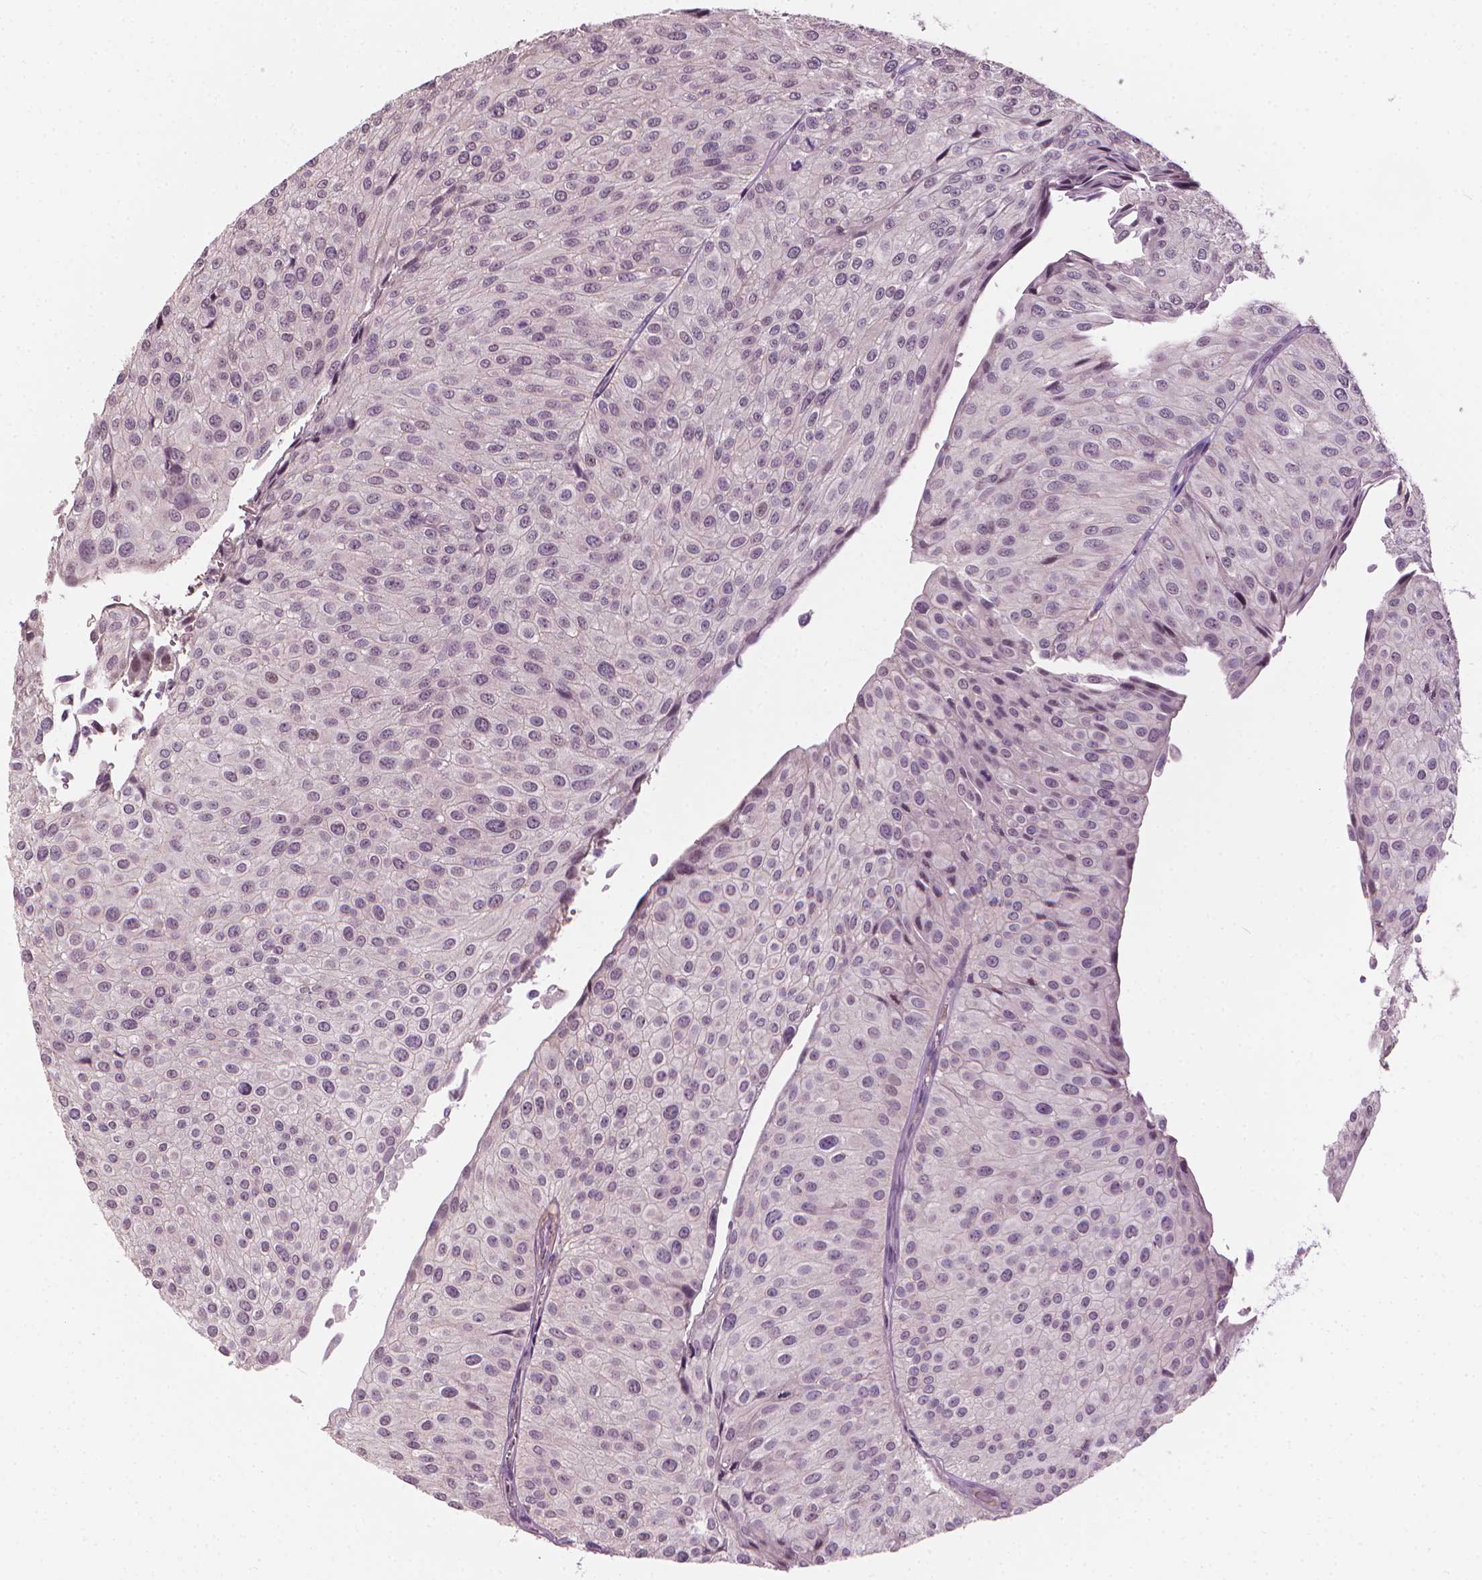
{"staining": {"intensity": "negative", "quantity": "none", "location": "none"}, "tissue": "urothelial cancer", "cell_type": "Tumor cells", "image_type": "cancer", "snomed": [{"axis": "morphology", "description": "Urothelial carcinoma, NOS"}, {"axis": "topography", "description": "Urinary bladder"}], "caption": "An IHC histopathology image of transitional cell carcinoma is shown. There is no staining in tumor cells of transitional cell carcinoma.", "gene": "SAXO2", "patient": {"sex": "male", "age": 67}}